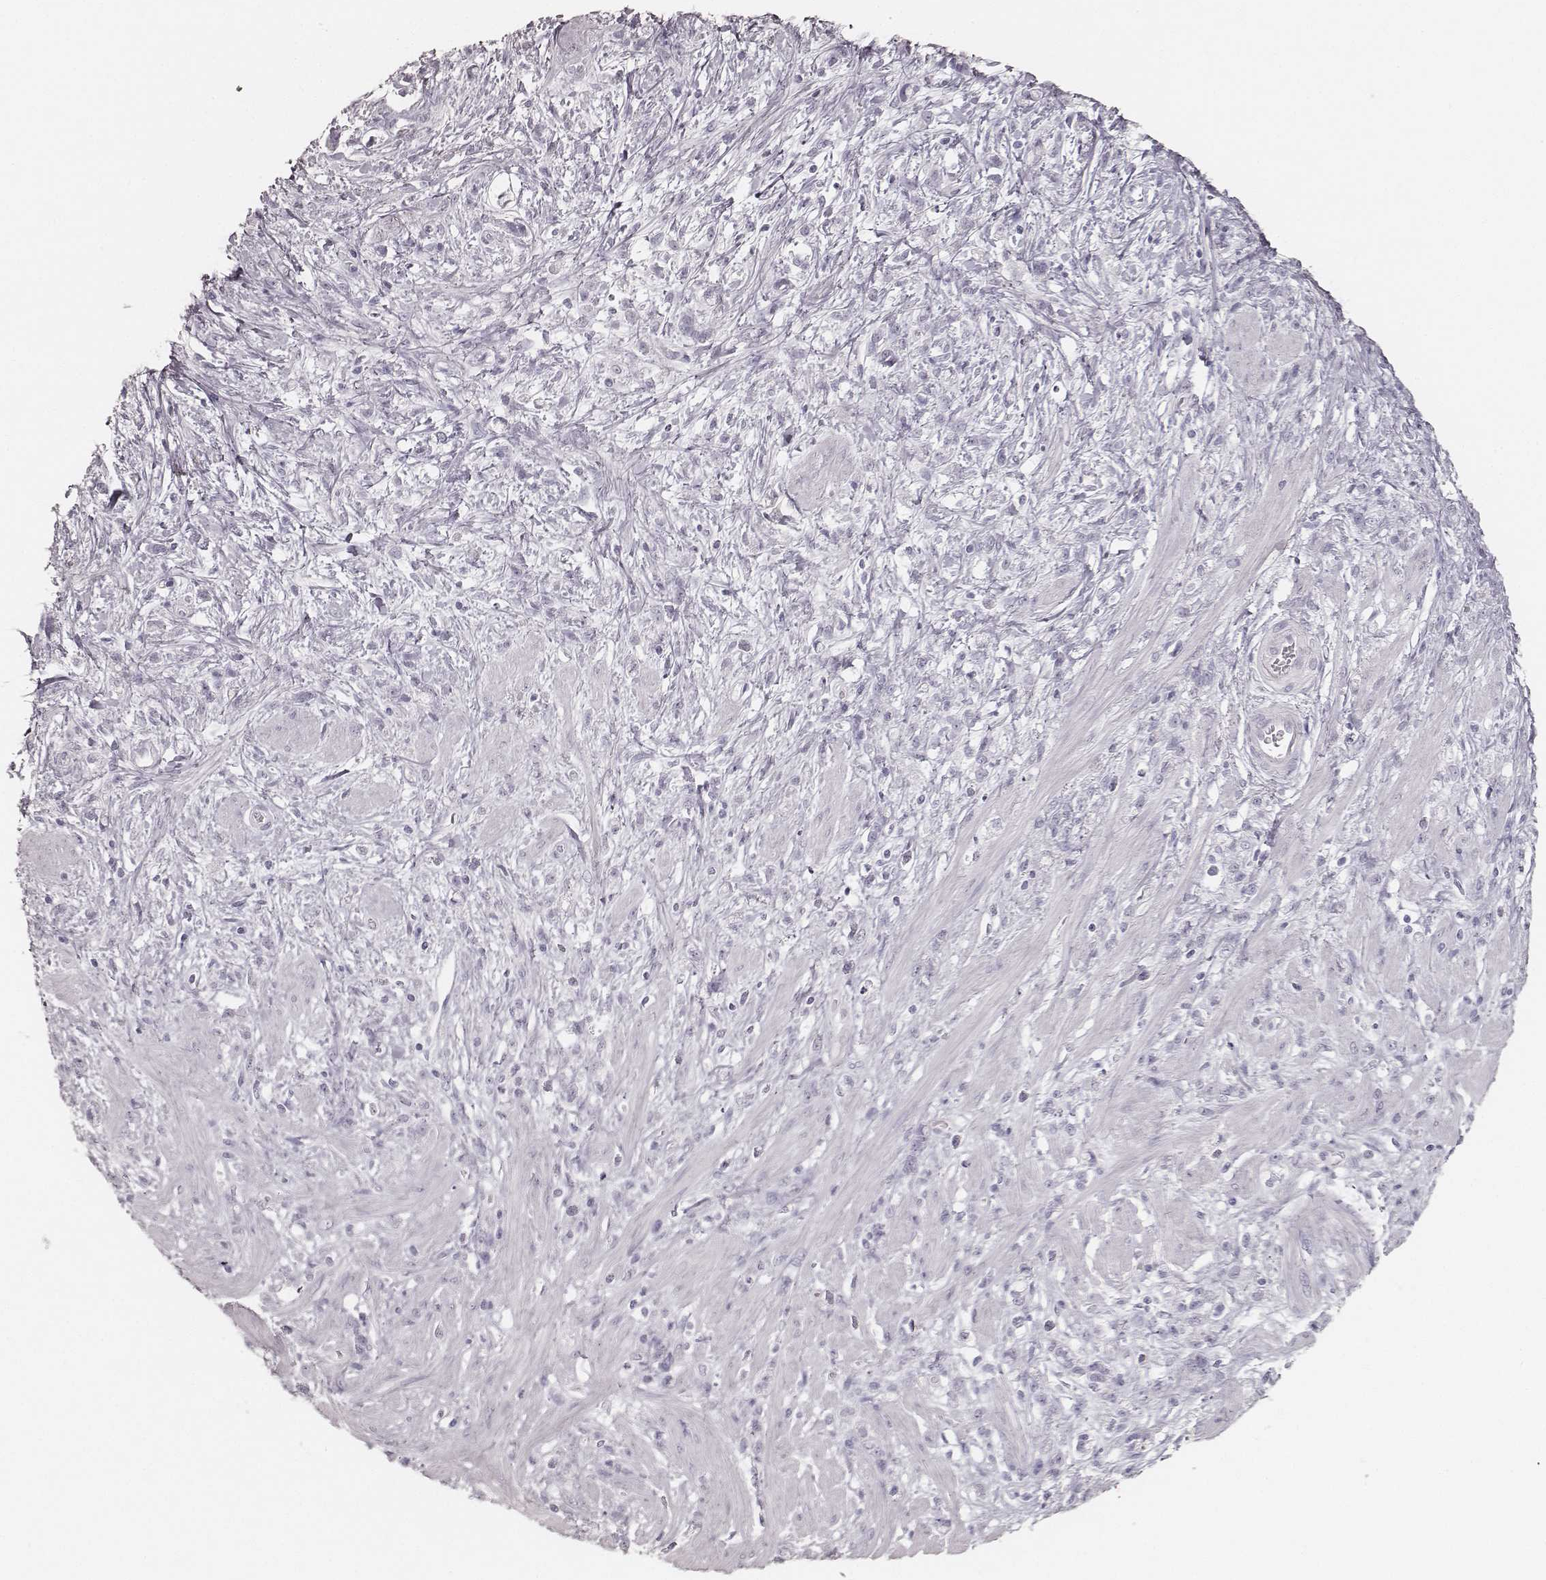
{"staining": {"intensity": "negative", "quantity": "none", "location": "none"}, "tissue": "stomach cancer", "cell_type": "Tumor cells", "image_type": "cancer", "snomed": [{"axis": "morphology", "description": "Adenocarcinoma, NOS"}, {"axis": "topography", "description": "Stomach"}], "caption": "IHC micrograph of neoplastic tissue: stomach cancer (adenocarcinoma) stained with DAB exhibits no significant protein staining in tumor cells.", "gene": "KRT34", "patient": {"sex": "female", "age": 60}}